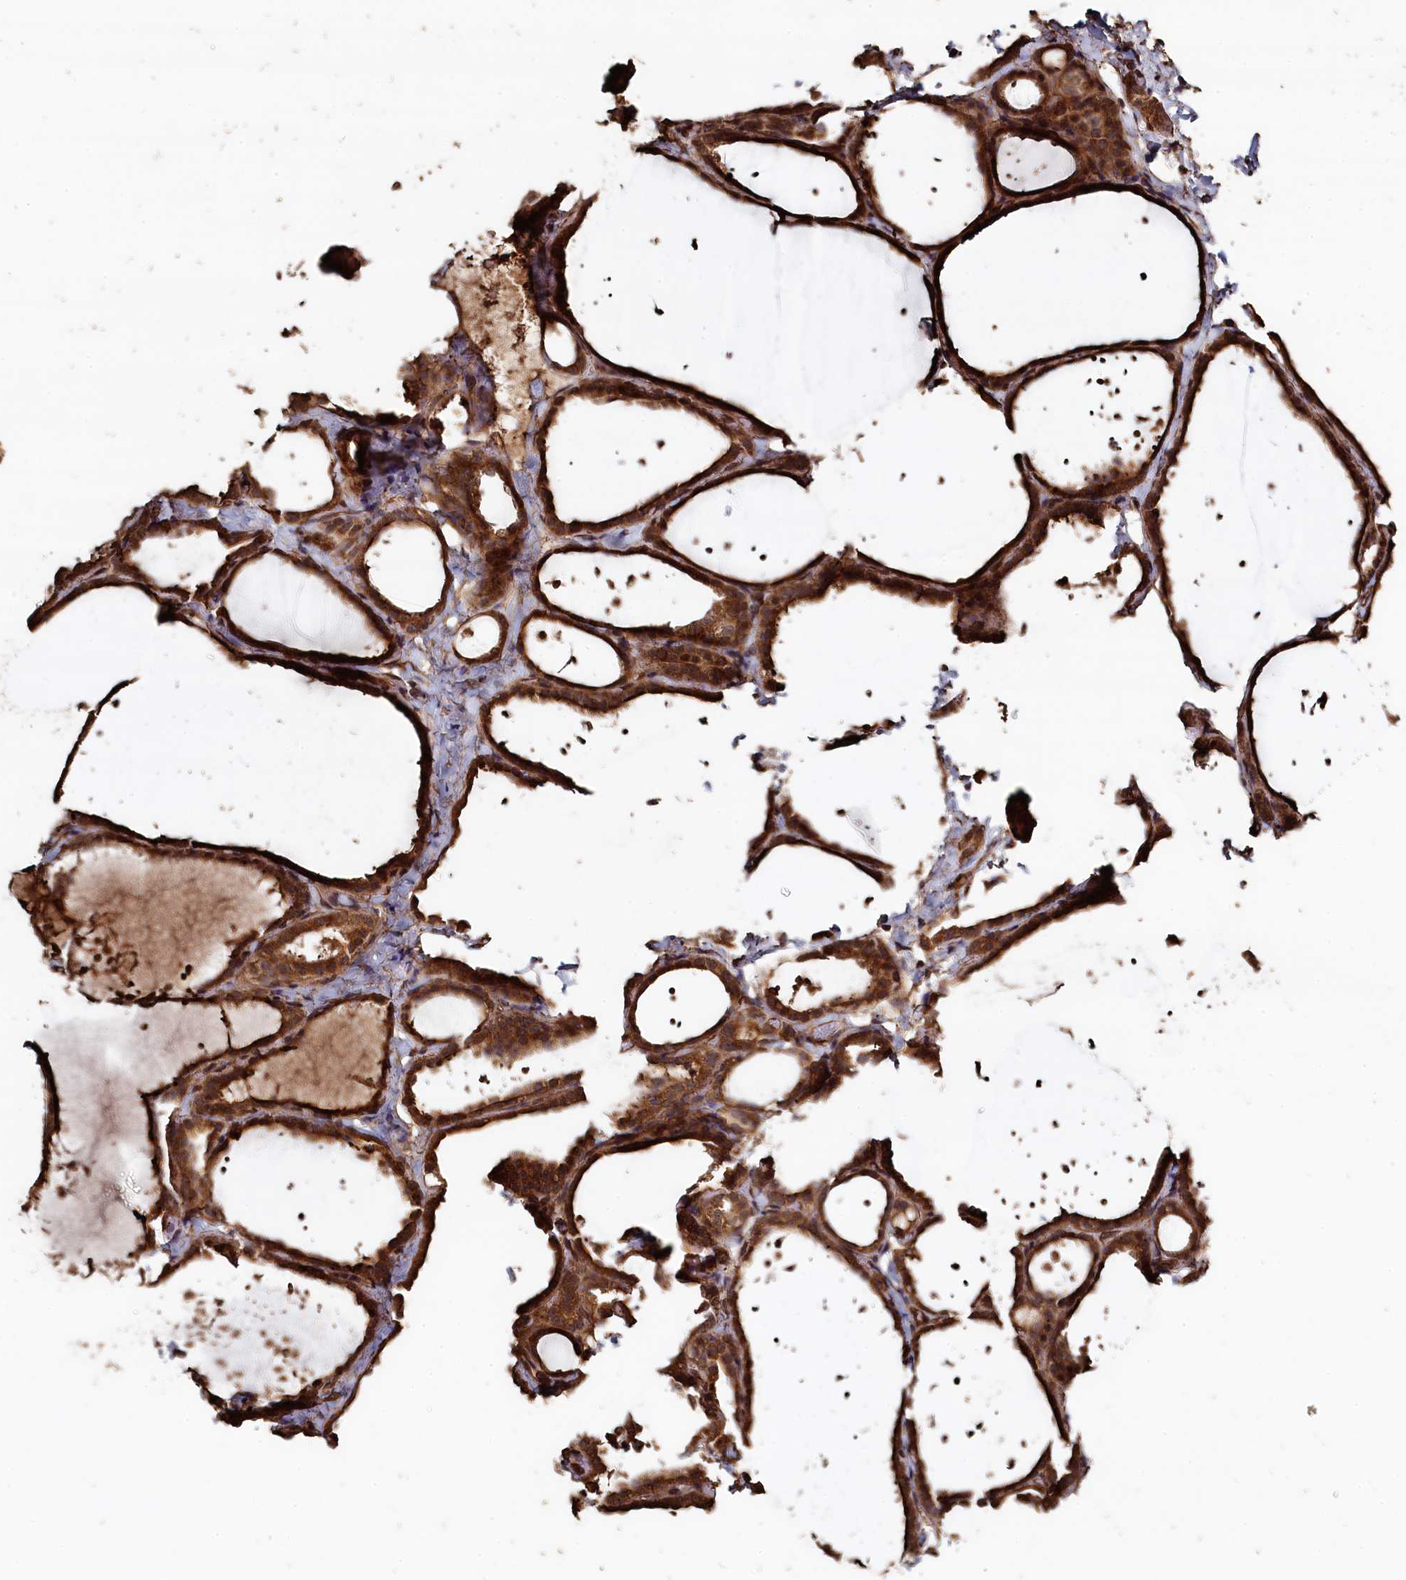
{"staining": {"intensity": "strong", "quantity": ">75%", "location": "cytoplasmic/membranous"}, "tissue": "thyroid gland", "cell_type": "Glandular cells", "image_type": "normal", "snomed": [{"axis": "morphology", "description": "Normal tissue, NOS"}, {"axis": "topography", "description": "Thyroid gland"}], "caption": "Immunohistochemistry image of normal thyroid gland: thyroid gland stained using IHC reveals high levels of strong protein expression localized specifically in the cytoplasmic/membranous of glandular cells, appearing as a cytoplasmic/membranous brown color.", "gene": "SNX33", "patient": {"sex": "female", "age": 44}}